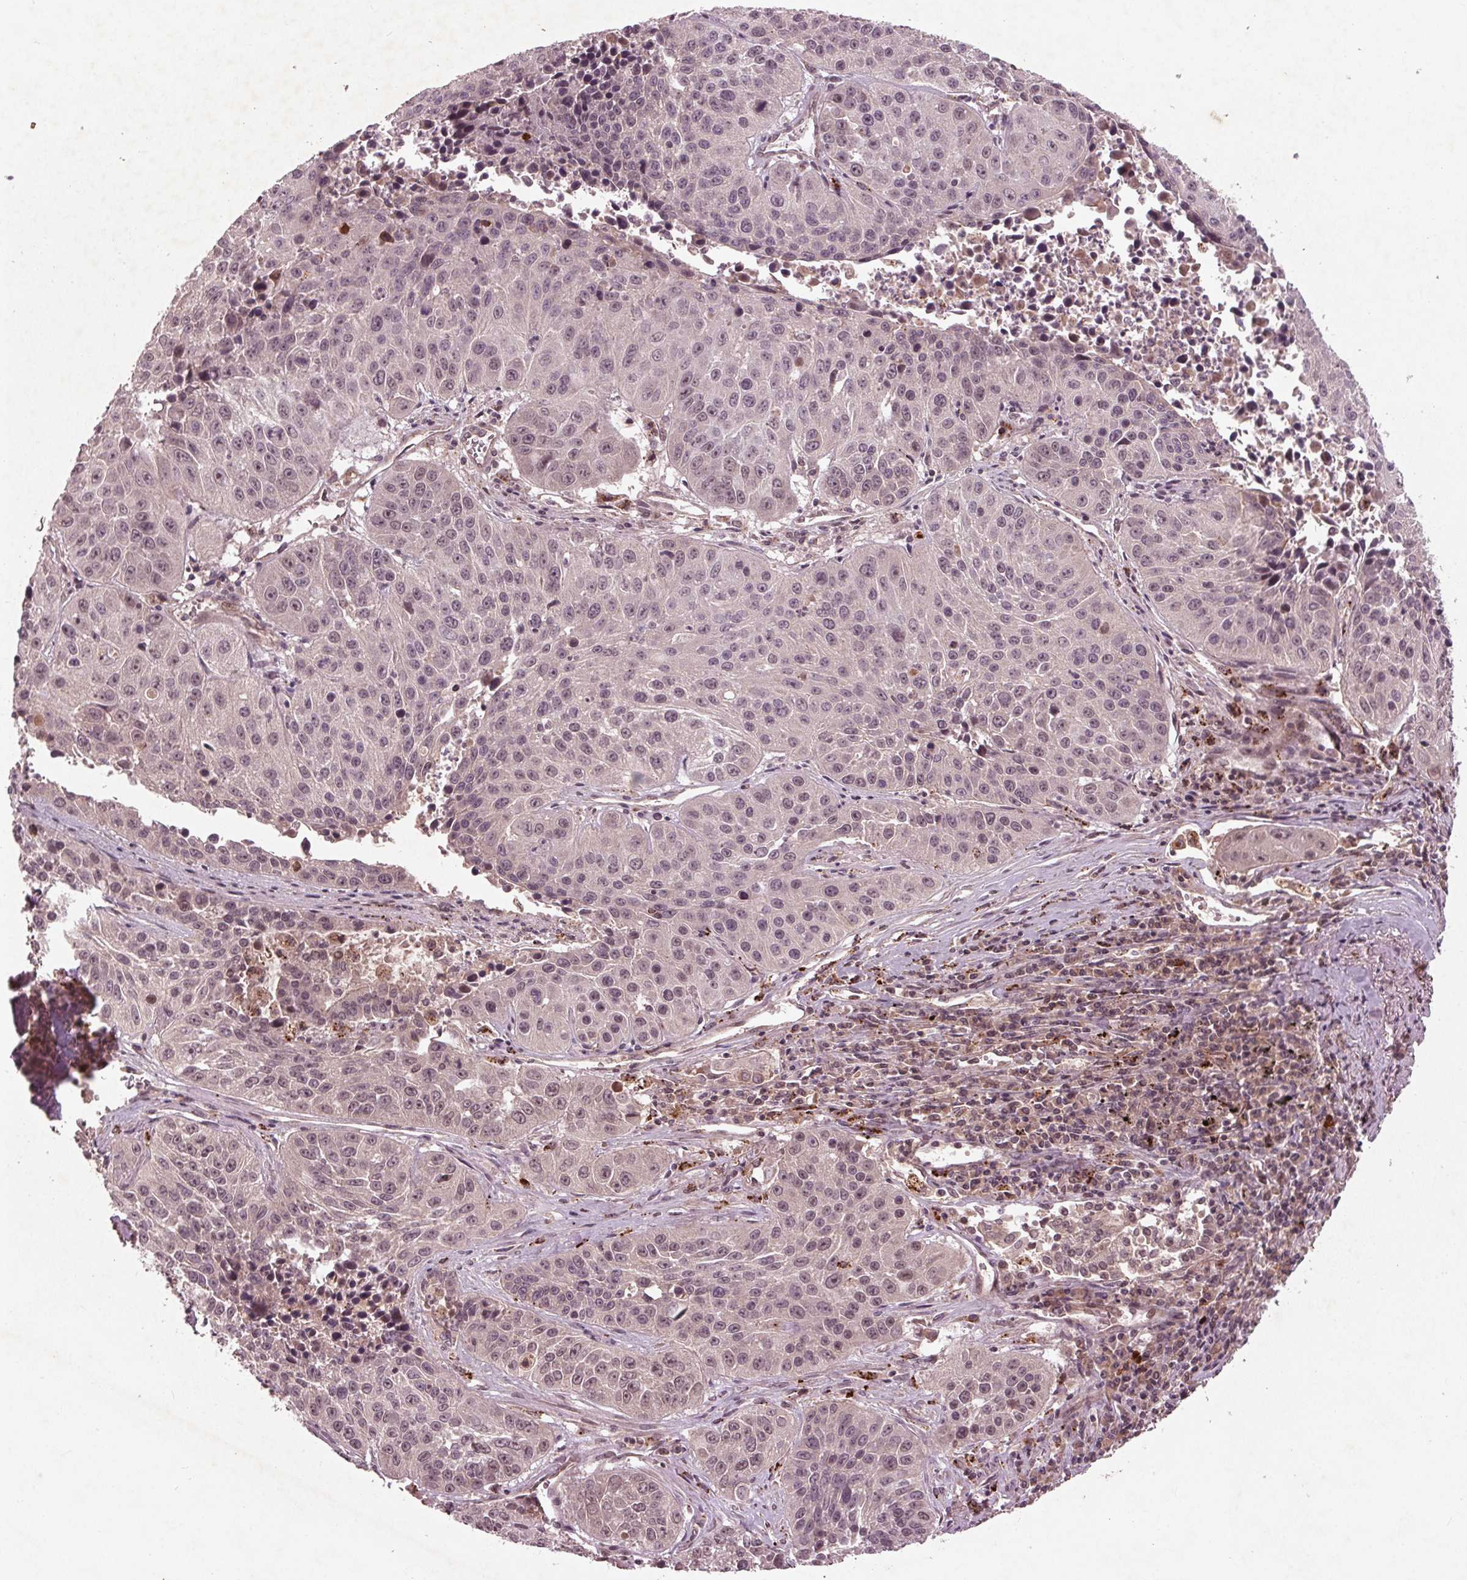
{"staining": {"intensity": "negative", "quantity": "none", "location": "none"}, "tissue": "lung cancer", "cell_type": "Tumor cells", "image_type": "cancer", "snomed": [{"axis": "morphology", "description": "Squamous cell carcinoma, NOS"}, {"axis": "topography", "description": "Lung"}], "caption": "Immunohistochemistry of human lung cancer (squamous cell carcinoma) reveals no expression in tumor cells.", "gene": "CDKL4", "patient": {"sex": "female", "age": 61}}